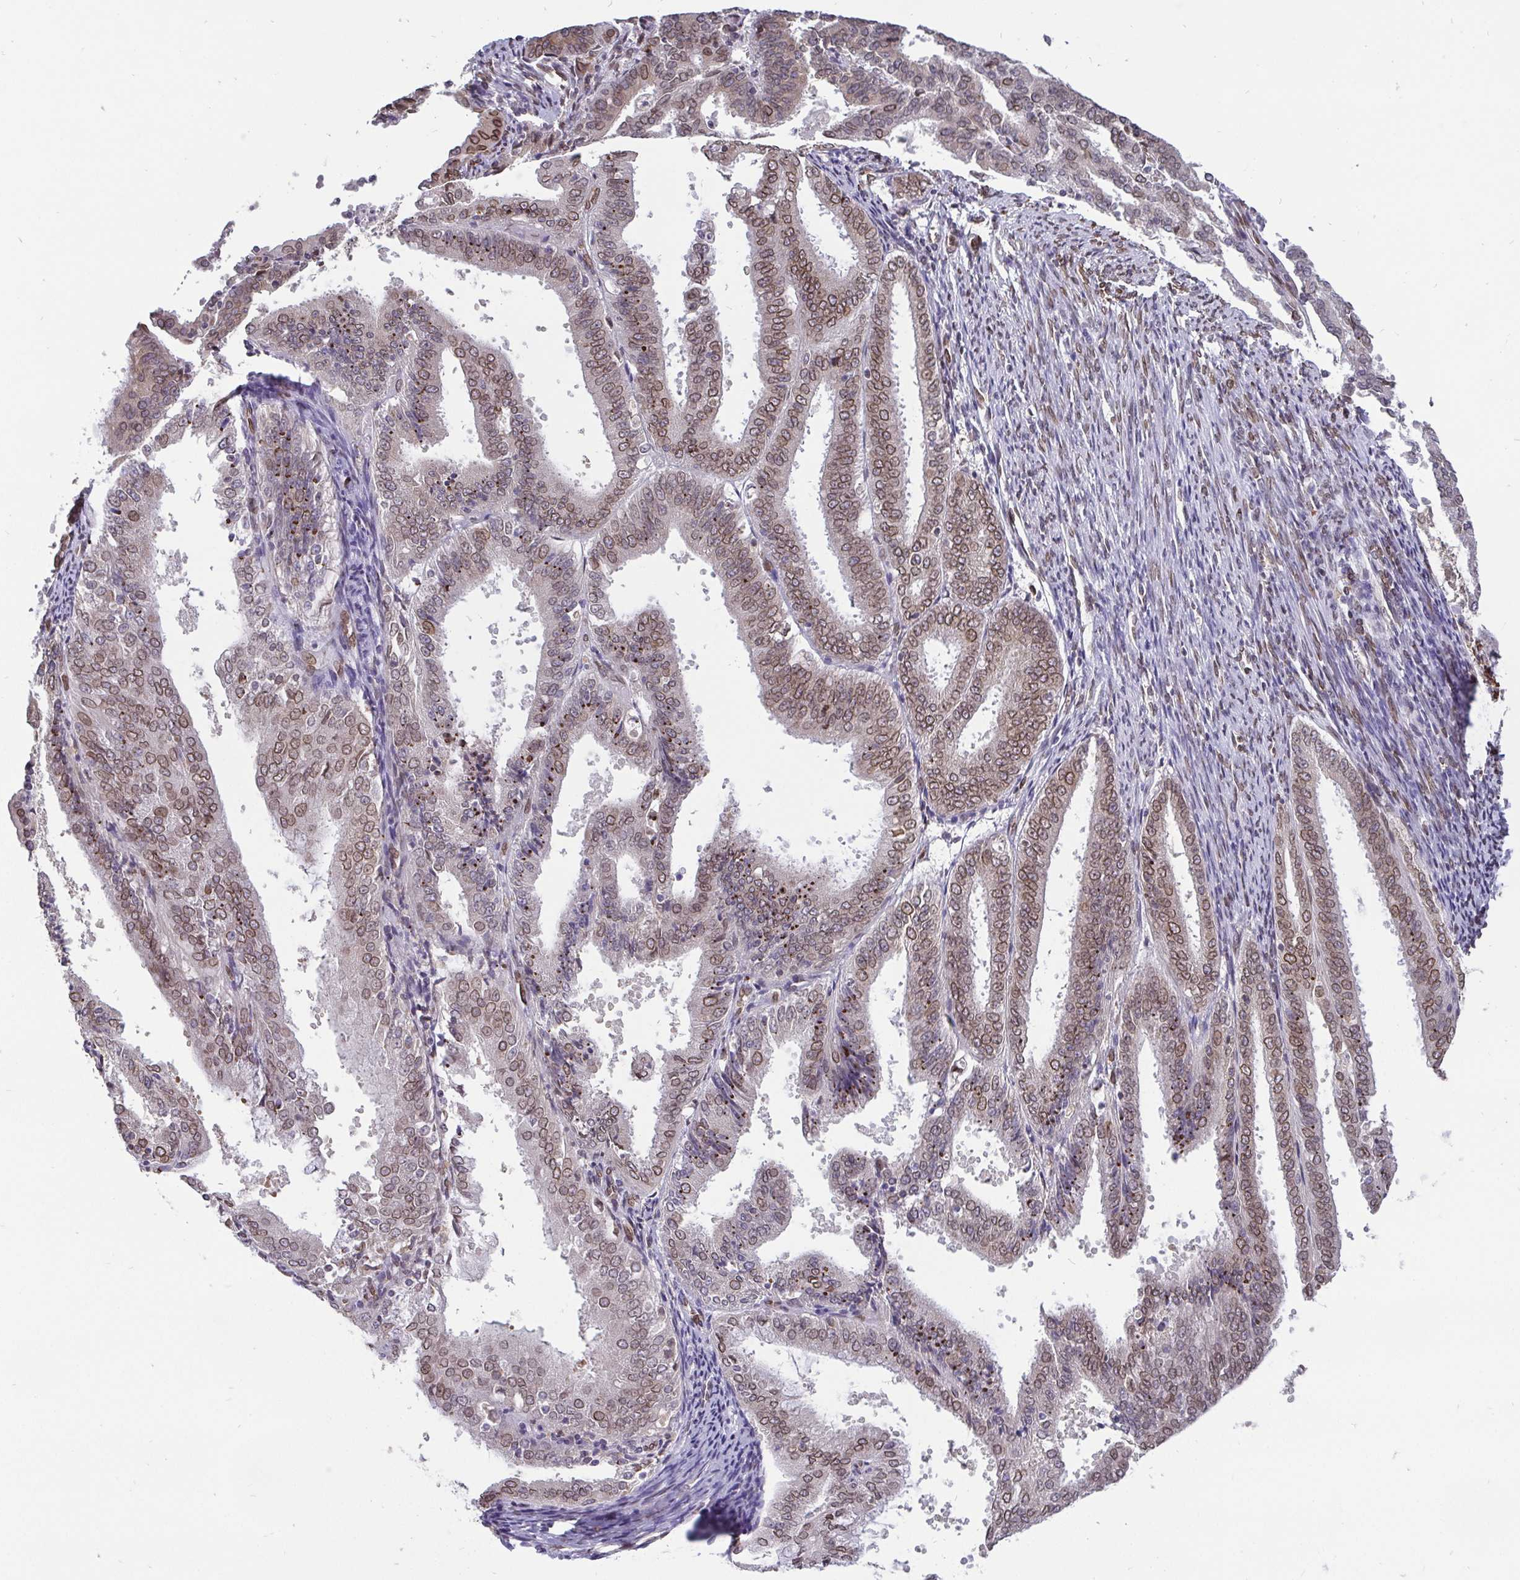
{"staining": {"intensity": "moderate", "quantity": ">75%", "location": "cytoplasmic/membranous,nuclear"}, "tissue": "endometrial cancer", "cell_type": "Tumor cells", "image_type": "cancer", "snomed": [{"axis": "morphology", "description": "Adenocarcinoma, NOS"}, {"axis": "topography", "description": "Endometrium"}], "caption": "Brown immunohistochemical staining in human adenocarcinoma (endometrial) exhibits moderate cytoplasmic/membranous and nuclear expression in approximately >75% of tumor cells. Nuclei are stained in blue.", "gene": "EMD", "patient": {"sex": "female", "age": 63}}